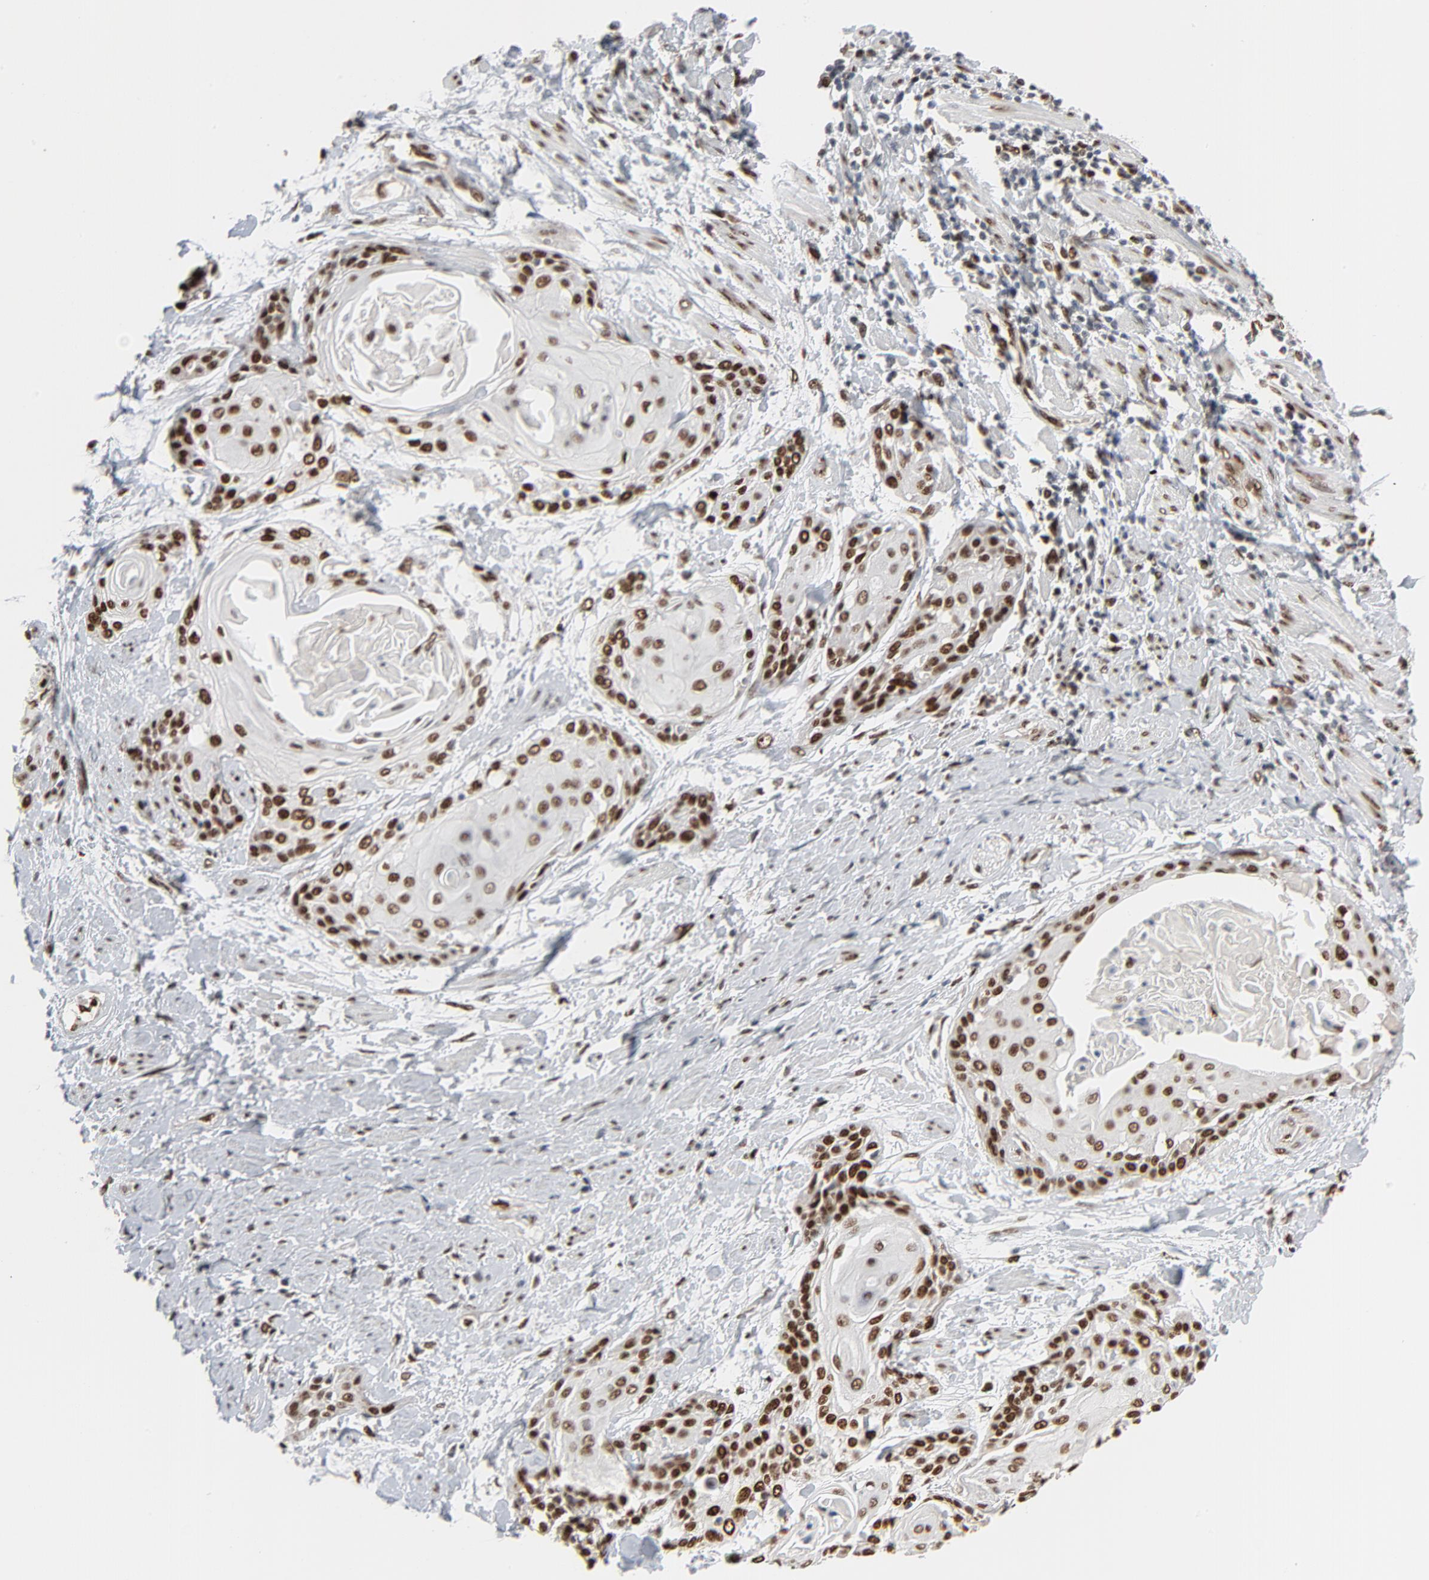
{"staining": {"intensity": "strong", "quantity": ">75%", "location": "nuclear"}, "tissue": "cervical cancer", "cell_type": "Tumor cells", "image_type": "cancer", "snomed": [{"axis": "morphology", "description": "Squamous cell carcinoma, NOS"}, {"axis": "topography", "description": "Cervix"}], "caption": "An image of human squamous cell carcinoma (cervical) stained for a protein shows strong nuclear brown staining in tumor cells.", "gene": "CUX1", "patient": {"sex": "female", "age": 57}}